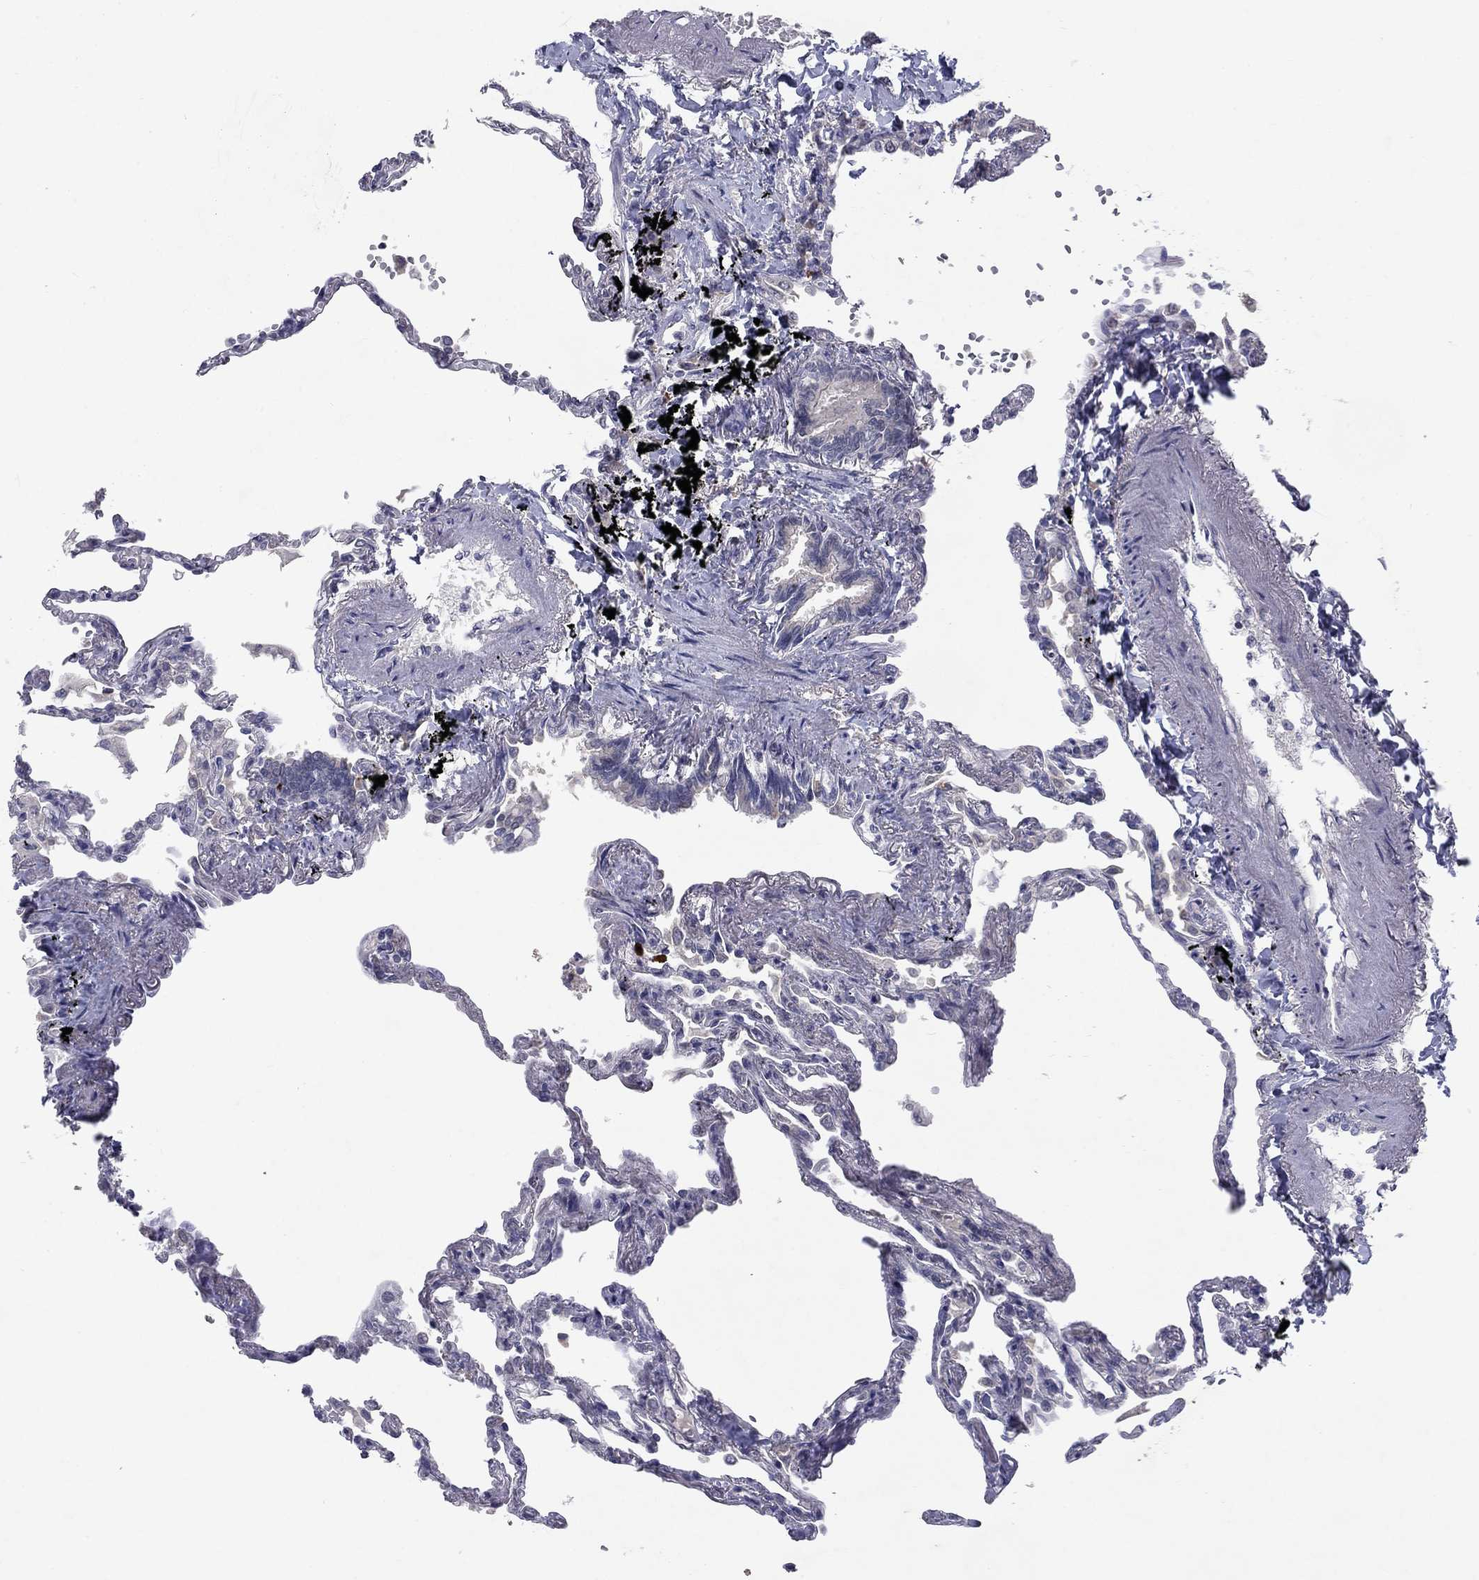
{"staining": {"intensity": "negative", "quantity": "none", "location": "none"}, "tissue": "lung", "cell_type": "Alveolar cells", "image_type": "normal", "snomed": [{"axis": "morphology", "description": "Normal tissue, NOS"}, {"axis": "topography", "description": "Lung"}], "caption": "Micrograph shows no protein staining in alveolar cells of unremarkable lung.", "gene": "CACNA1A", "patient": {"sex": "male", "age": 78}}